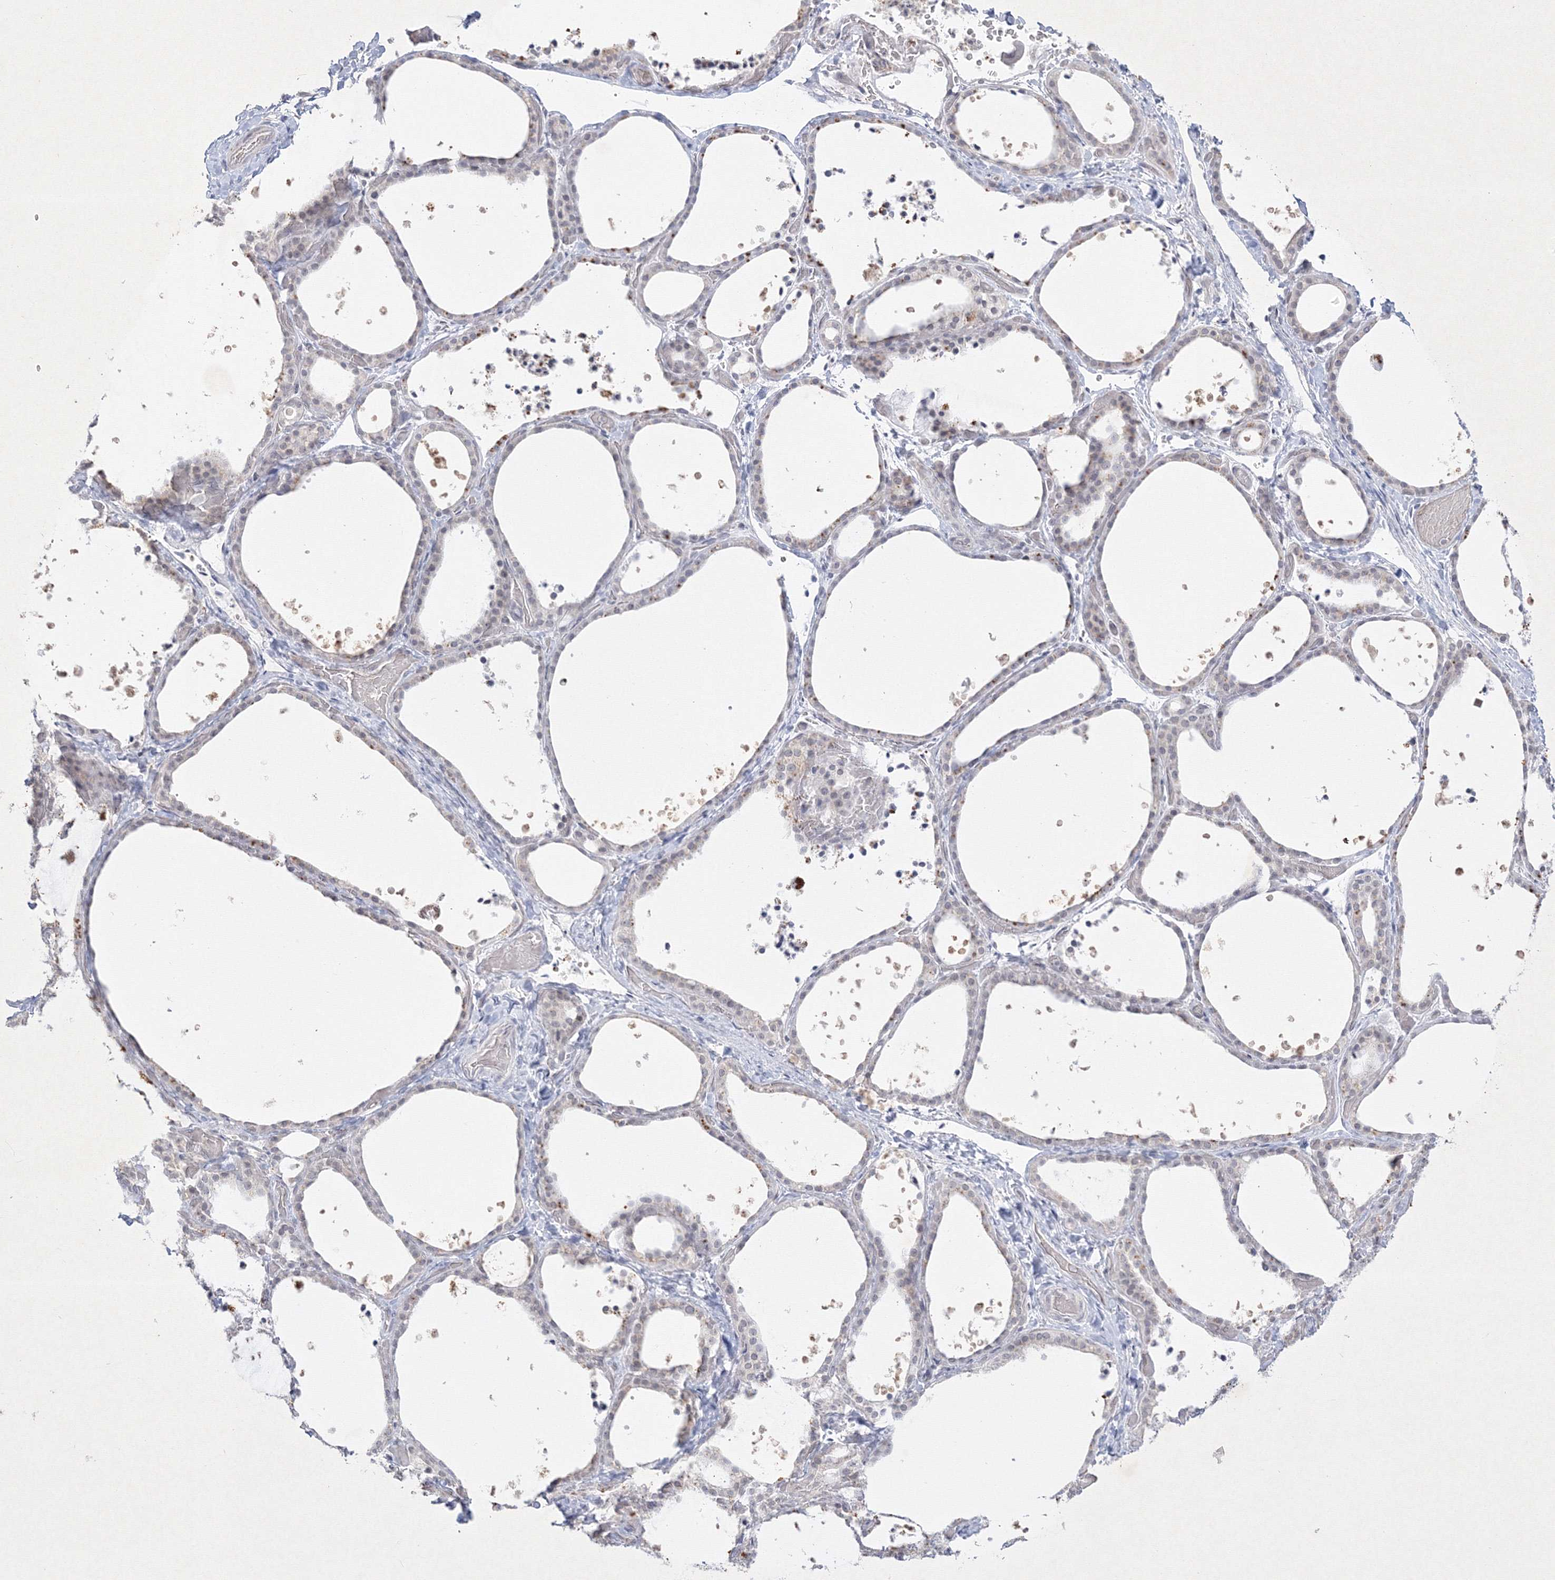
{"staining": {"intensity": "moderate", "quantity": "<25%", "location": "cytoplasmic/membranous"}, "tissue": "thyroid gland", "cell_type": "Glandular cells", "image_type": "normal", "snomed": [{"axis": "morphology", "description": "Normal tissue, NOS"}, {"axis": "topography", "description": "Thyroid gland"}], "caption": "Immunohistochemical staining of unremarkable human thyroid gland shows moderate cytoplasmic/membranous protein positivity in approximately <25% of glandular cells. (DAB IHC, brown staining for protein, blue staining for nuclei).", "gene": "NXPE3", "patient": {"sex": "female", "age": 44}}